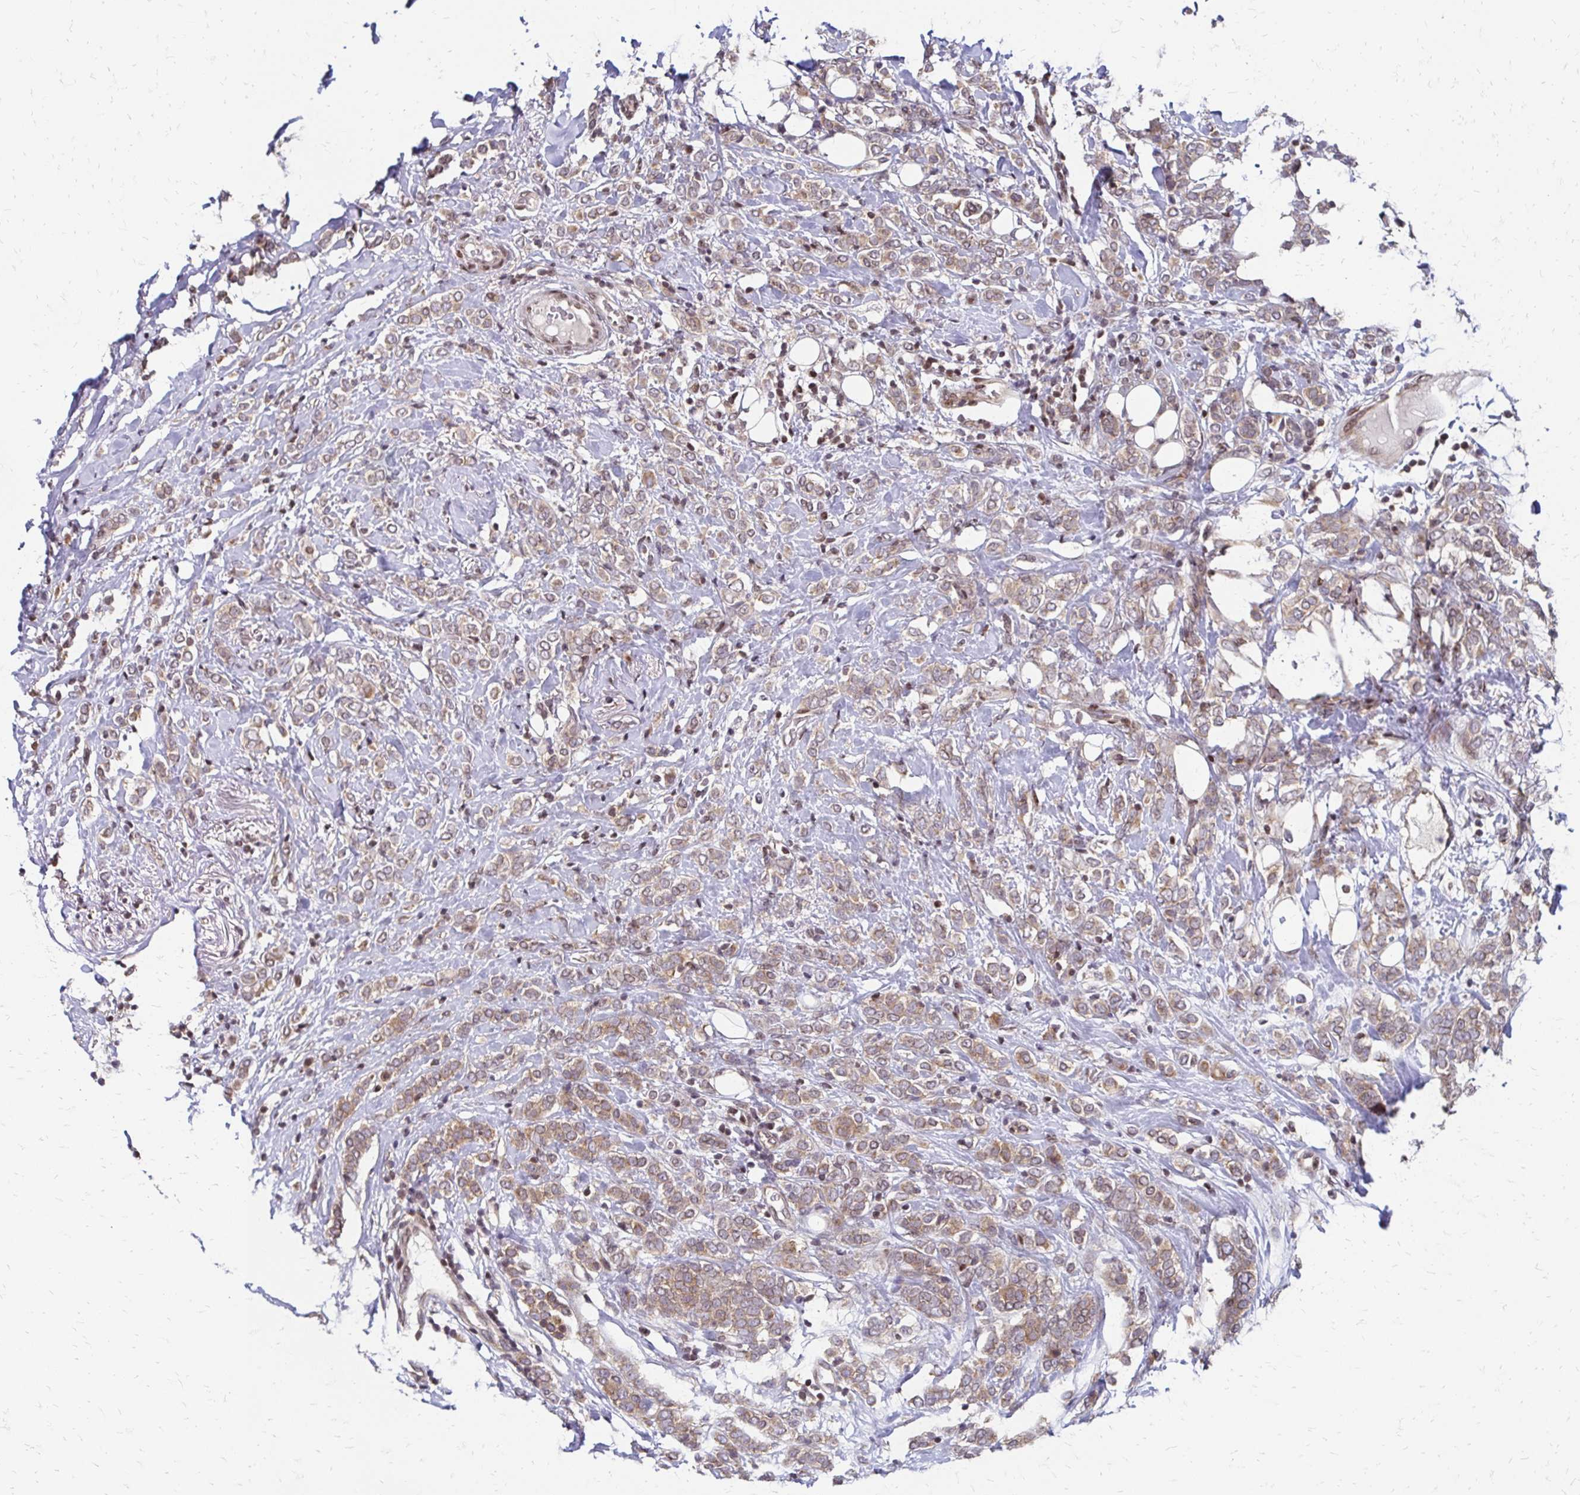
{"staining": {"intensity": "weak", "quantity": "25%-75%", "location": "cytoplasmic/membranous"}, "tissue": "breast cancer", "cell_type": "Tumor cells", "image_type": "cancer", "snomed": [{"axis": "morphology", "description": "Lobular carcinoma"}, {"axis": "topography", "description": "Breast"}], "caption": "The image displays immunohistochemical staining of breast lobular carcinoma. There is weak cytoplasmic/membranous staining is appreciated in approximately 25%-75% of tumor cells.", "gene": "CBX7", "patient": {"sex": "female", "age": 49}}